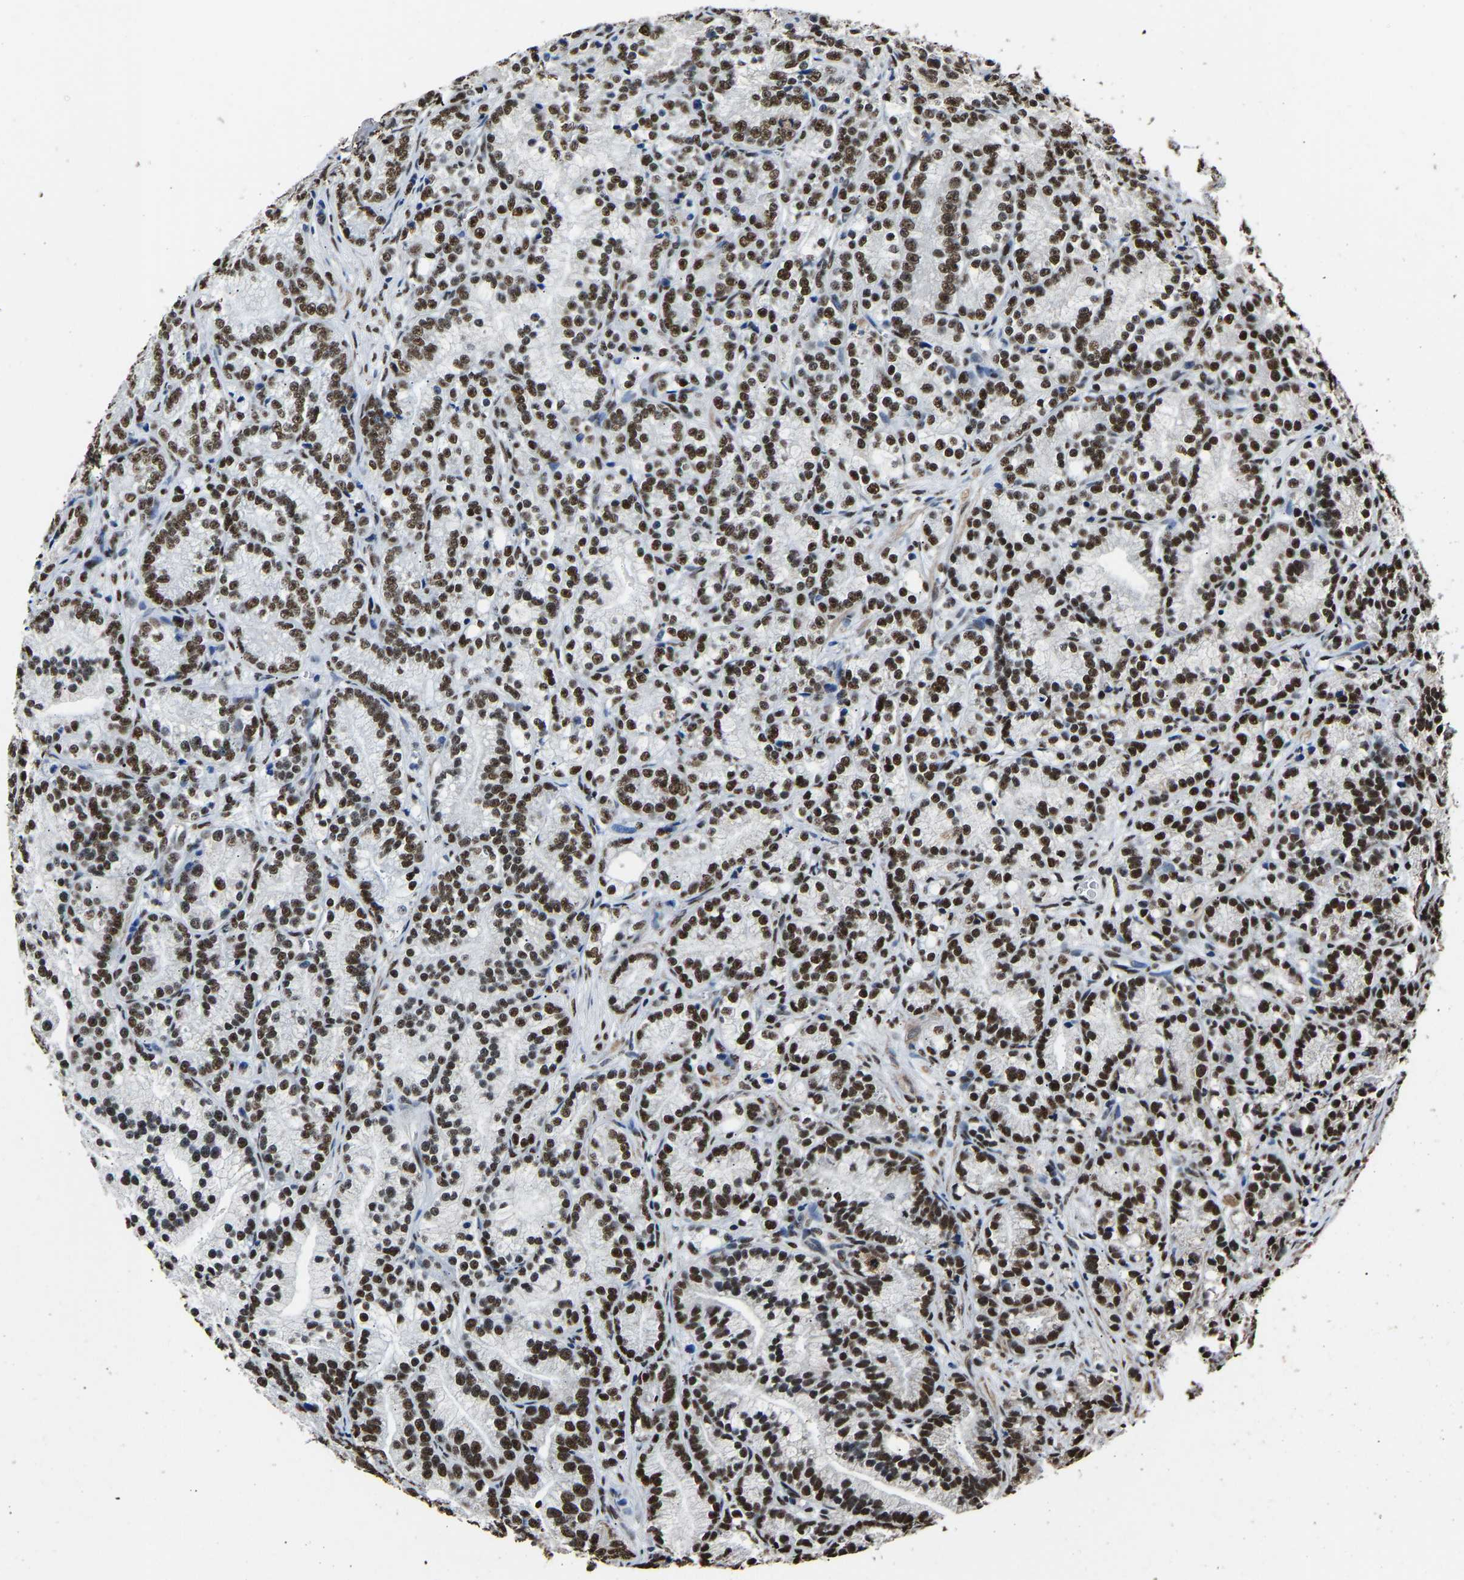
{"staining": {"intensity": "strong", "quantity": ">75%", "location": "nuclear"}, "tissue": "prostate cancer", "cell_type": "Tumor cells", "image_type": "cancer", "snomed": [{"axis": "morphology", "description": "Adenocarcinoma, Low grade"}, {"axis": "topography", "description": "Prostate"}], "caption": "Brown immunohistochemical staining in prostate cancer demonstrates strong nuclear staining in about >75% of tumor cells. (IHC, brightfield microscopy, high magnification).", "gene": "SAFB", "patient": {"sex": "male", "age": 89}}